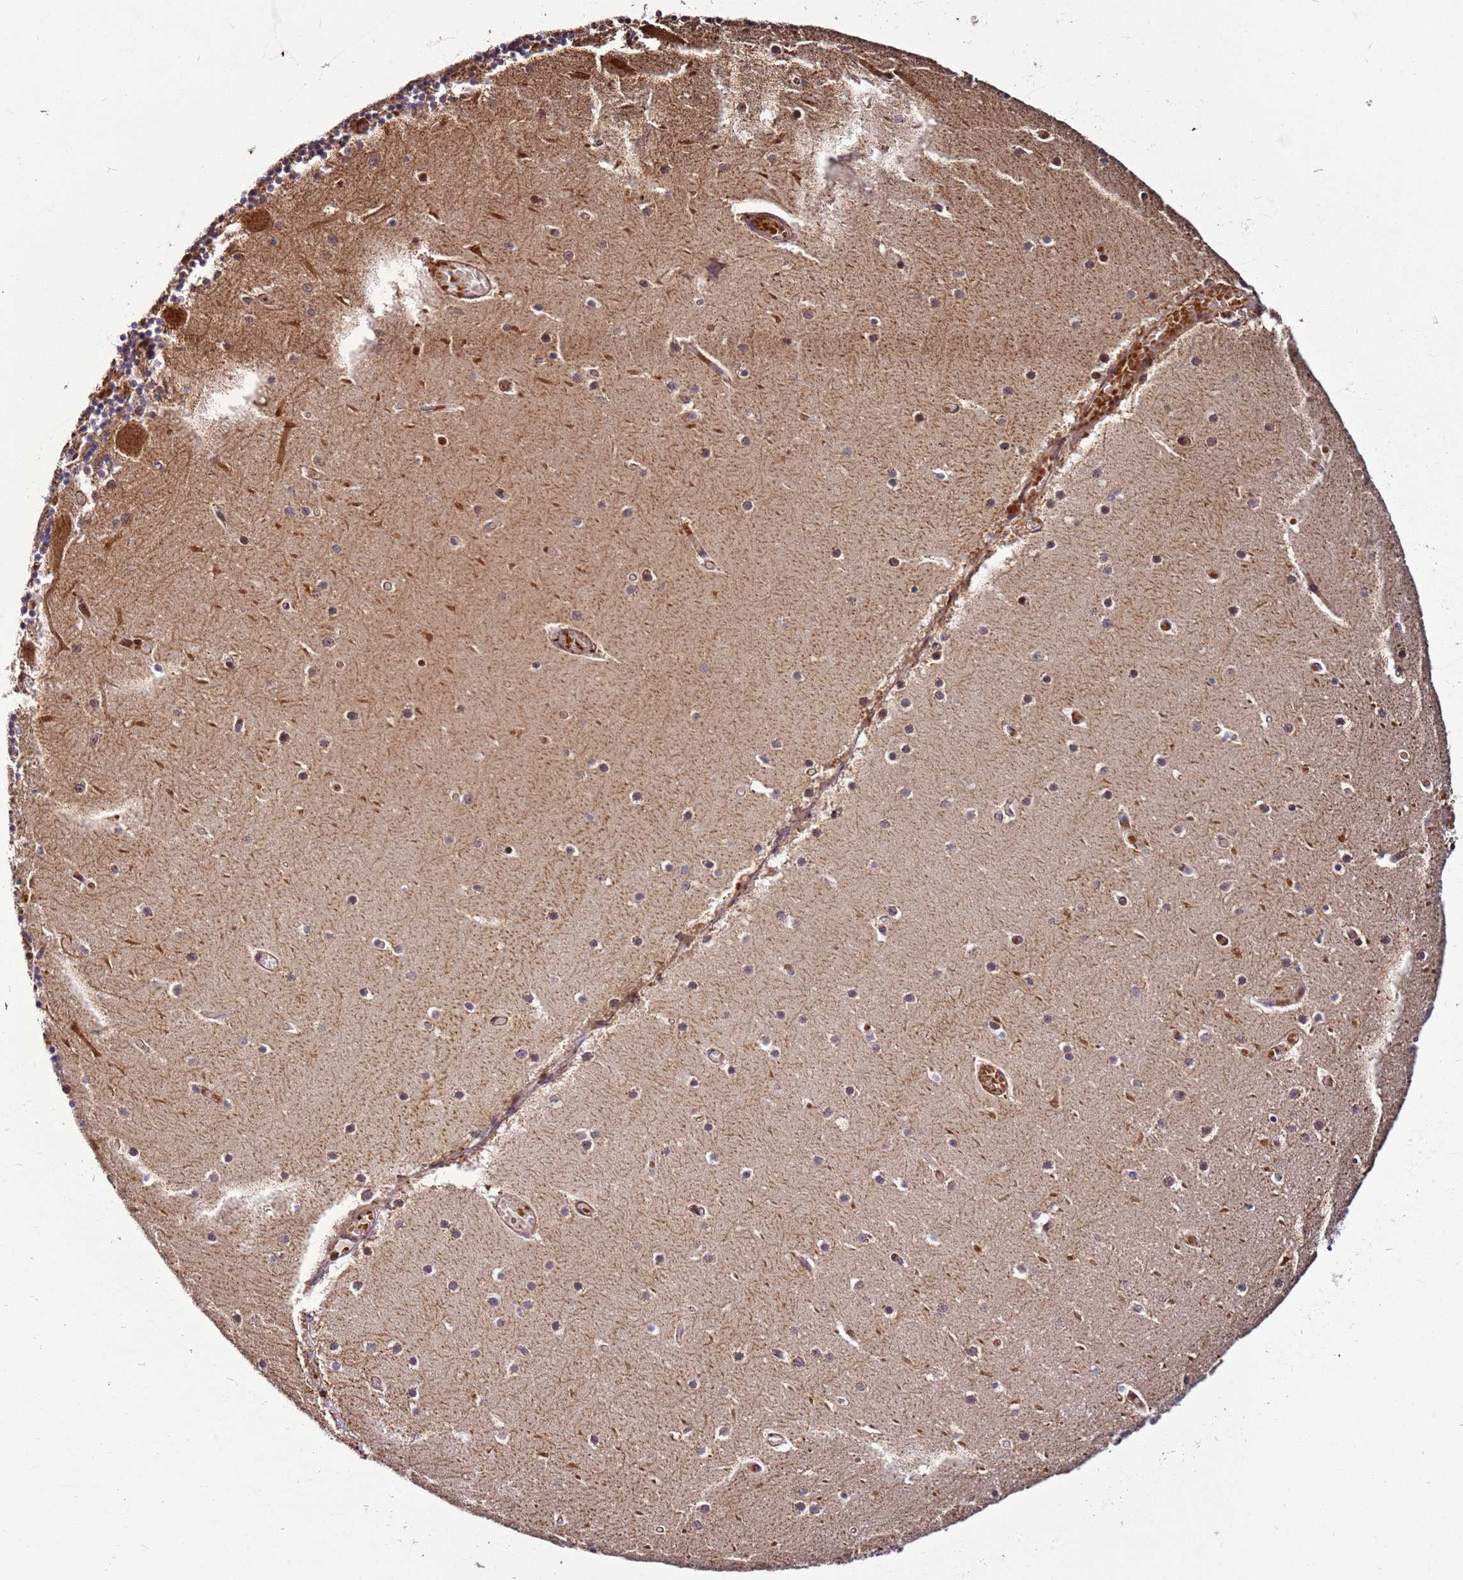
{"staining": {"intensity": "moderate", "quantity": "25%-75%", "location": "cytoplasmic/membranous"}, "tissue": "cerebellum", "cell_type": "Cells in granular layer", "image_type": "normal", "snomed": [{"axis": "morphology", "description": "Normal tissue, NOS"}, {"axis": "topography", "description": "Cerebellum"}], "caption": "Protein staining of unremarkable cerebellum reveals moderate cytoplasmic/membranous expression in approximately 25%-75% of cells in granular layer.", "gene": "RHBDL1", "patient": {"sex": "female", "age": 28}}